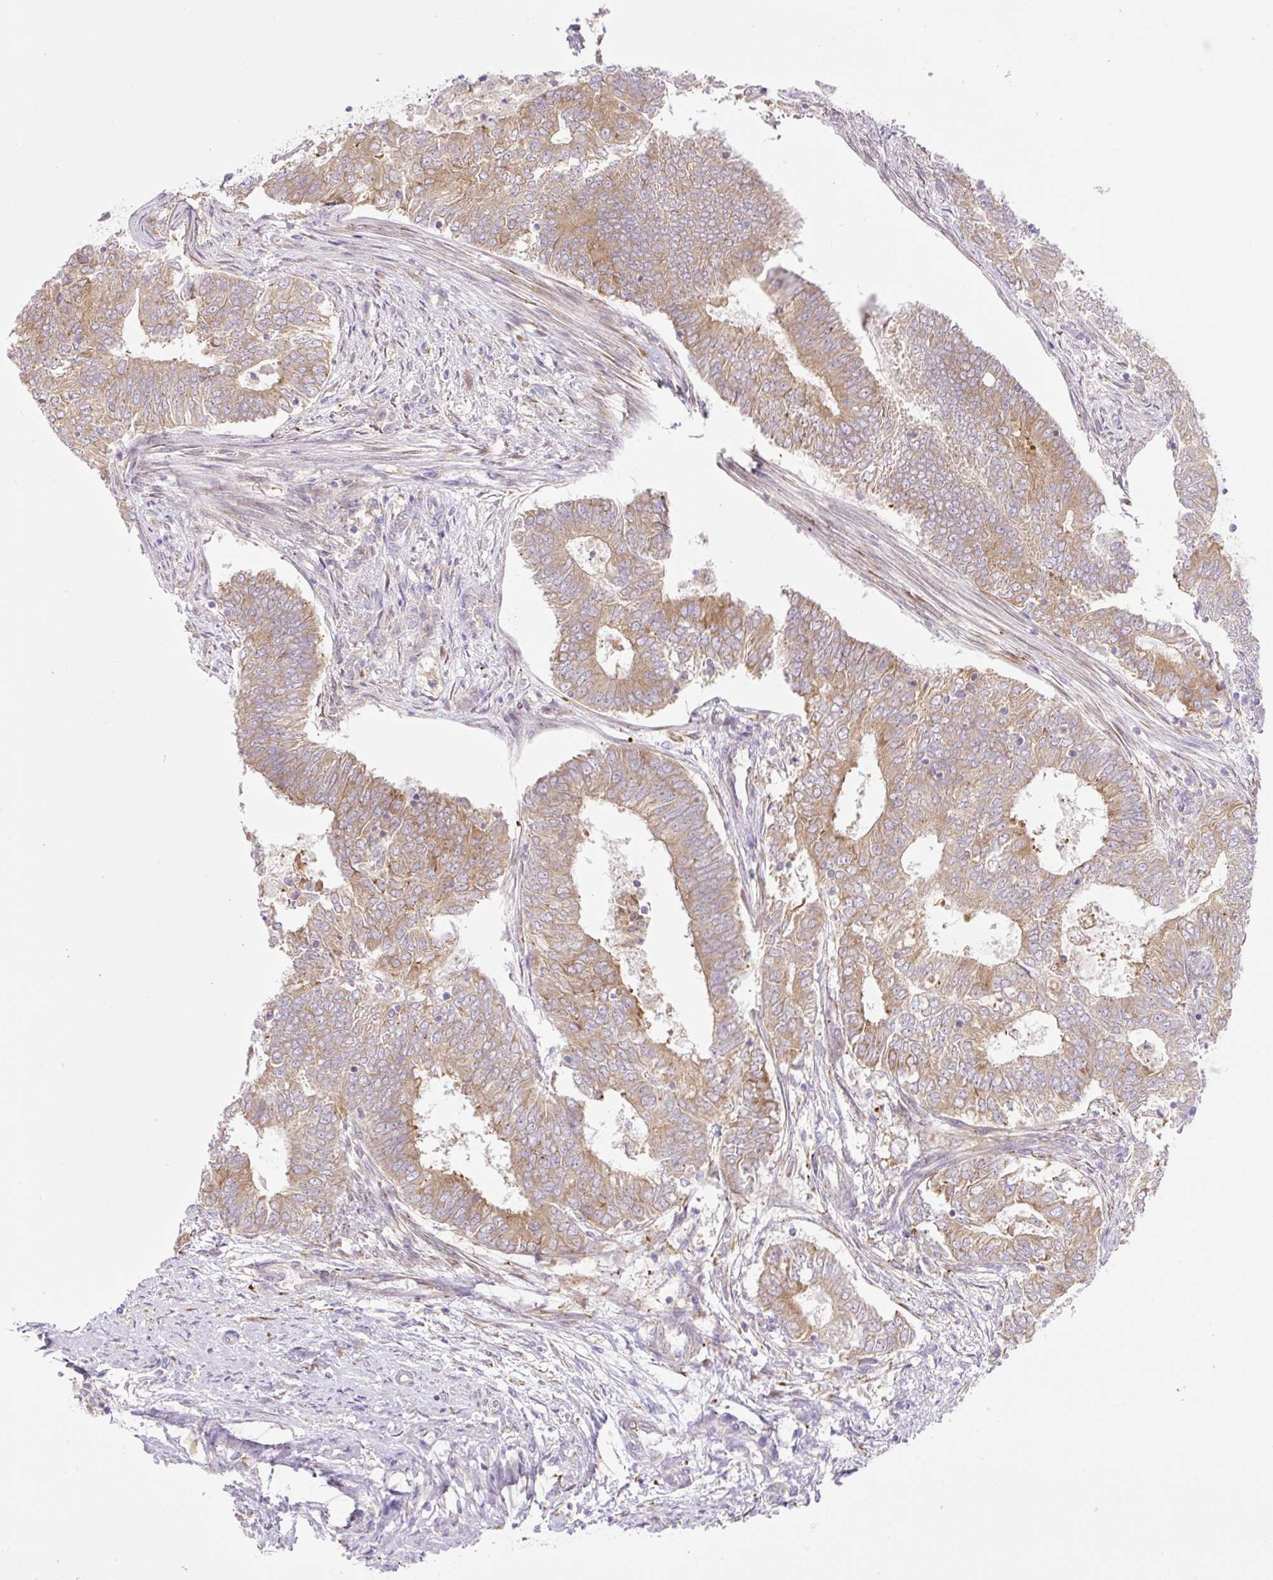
{"staining": {"intensity": "moderate", "quantity": ">75%", "location": "cytoplasmic/membranous"}, "tissue": "endometrial cancer", "cell_type": "Tumor cells", "image_type": "cancer", "snomed": [{"axis": "morphology", "description": "Adenocarcinoma, NOS"}, {"axis": "topography", "description": "Endometrium"}], "caption": "IHC of human endometrial adenocarcinoma displays medium levels of moderate cytoplasmic/membranous expression in about >75% of tumor cells.", "gene": "POFUT1", "patient": {"sex": "female", "age": 62}}